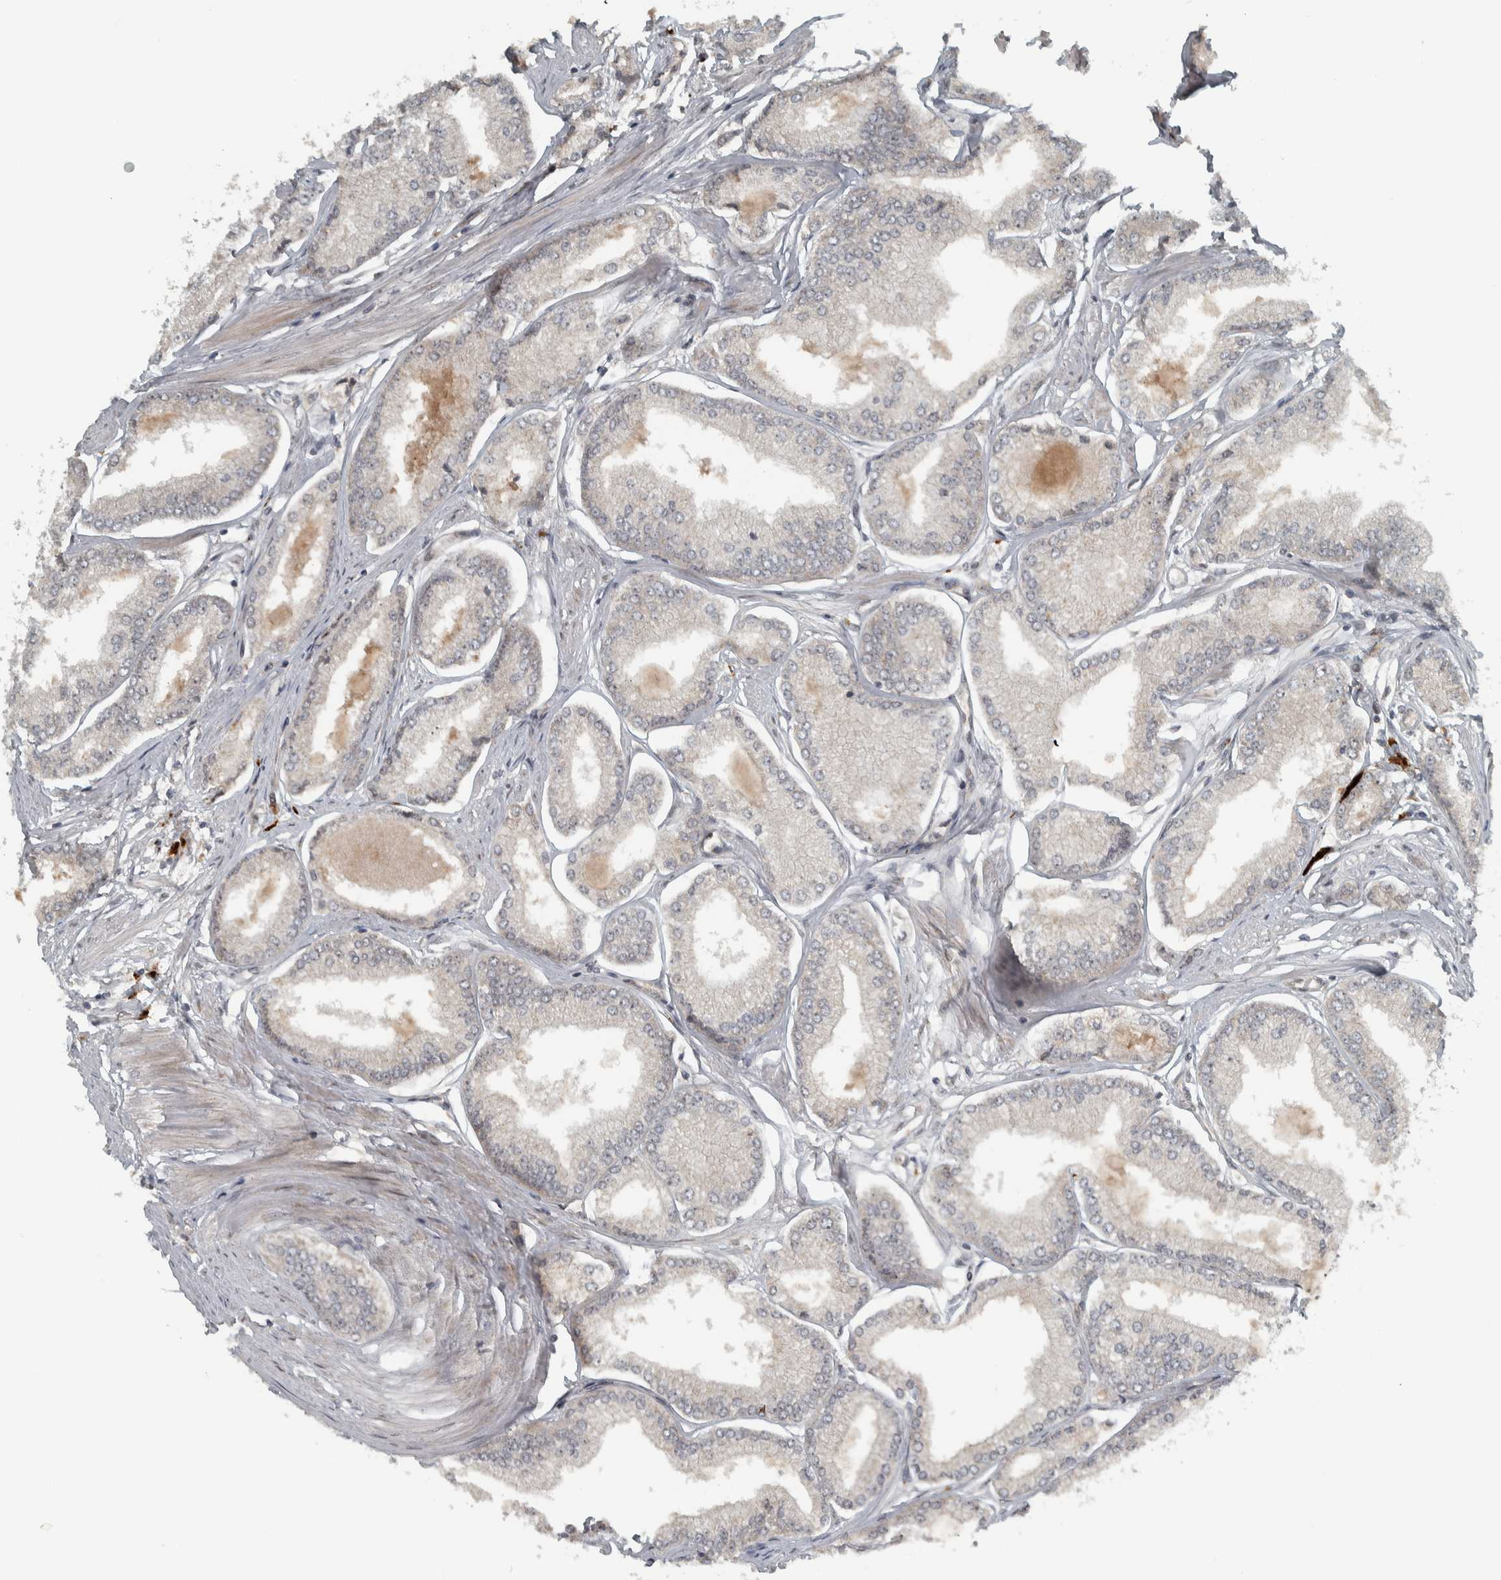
{"staining": {"intensity": "weak", "quantity": "<25%", "location": "nuclear"}, "tissue": "prostate cancer", "cell_type": "Tumor cells", "image_type": "cancer", "snomed": [{"axis": "morphology", "description": "Adenocarcinoma, Low grade"}, {"axis": "topography", "description": "Prostate"}], "caption": "Immunohistochemistry of low-grade adenocarcinoma (prostate) shows no staining in tumor cells. The staining is performed using DAB brown chromogen with nuclei counter-stained in using hematoxylin.", "gene": "XPO5", "patient": {"sex": "male", "age": 52}}